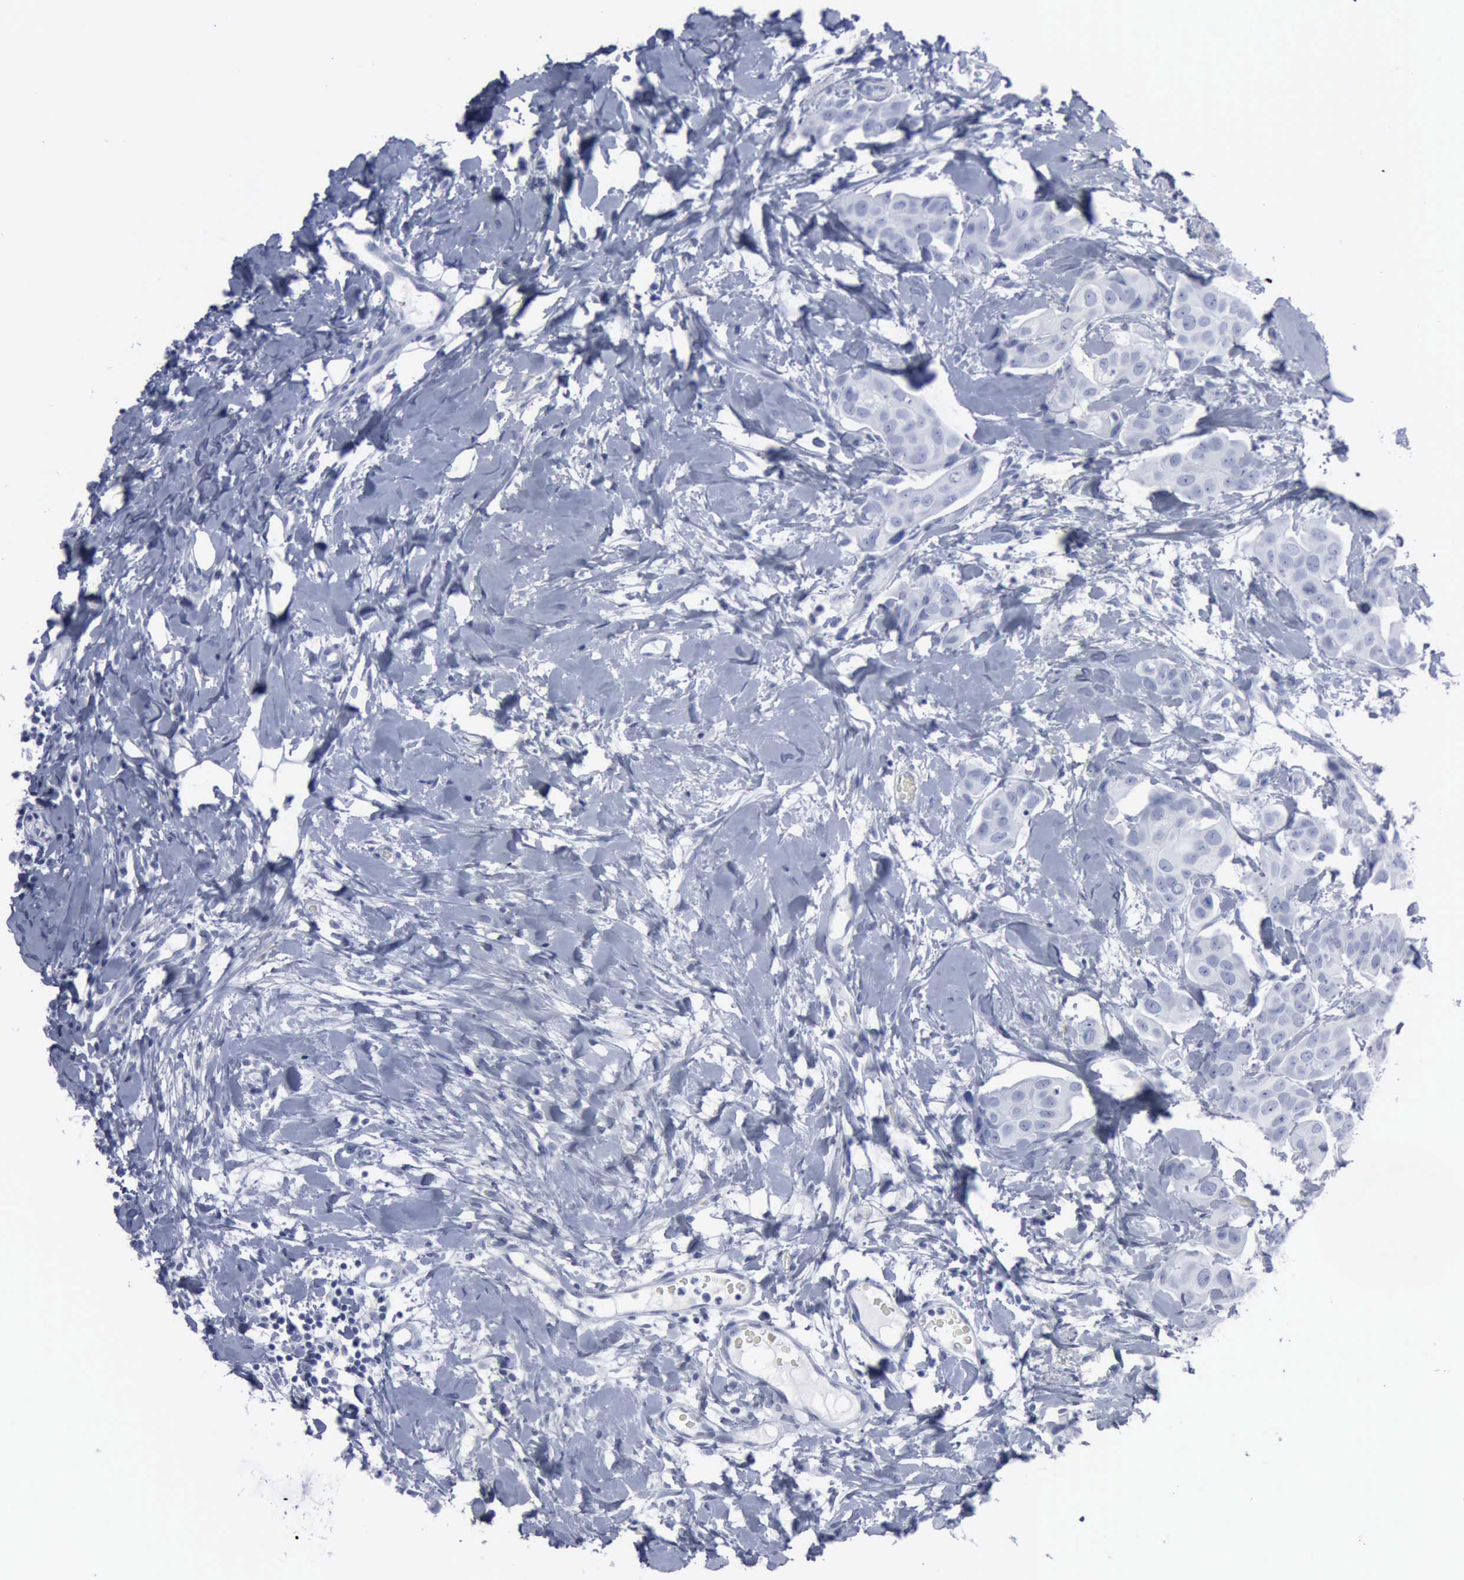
{"staining": {"intensity": "negative", "quantity": "none", "location": "none"}, "tissue": "breast cancer", "cell_type": "Tumor cells", "image_type": "cancer", "snomed": [{"axis": "morphology", "description": "Duct carcinoma"}, {"axis": "topography", "description": "Breast"}], "caption": "Immunohistochemistry (IHC) of breast cancer shows no positivity in tumor cells.", "gene": "VCAM1", "patient": {"sex": "female", "age": 40}}